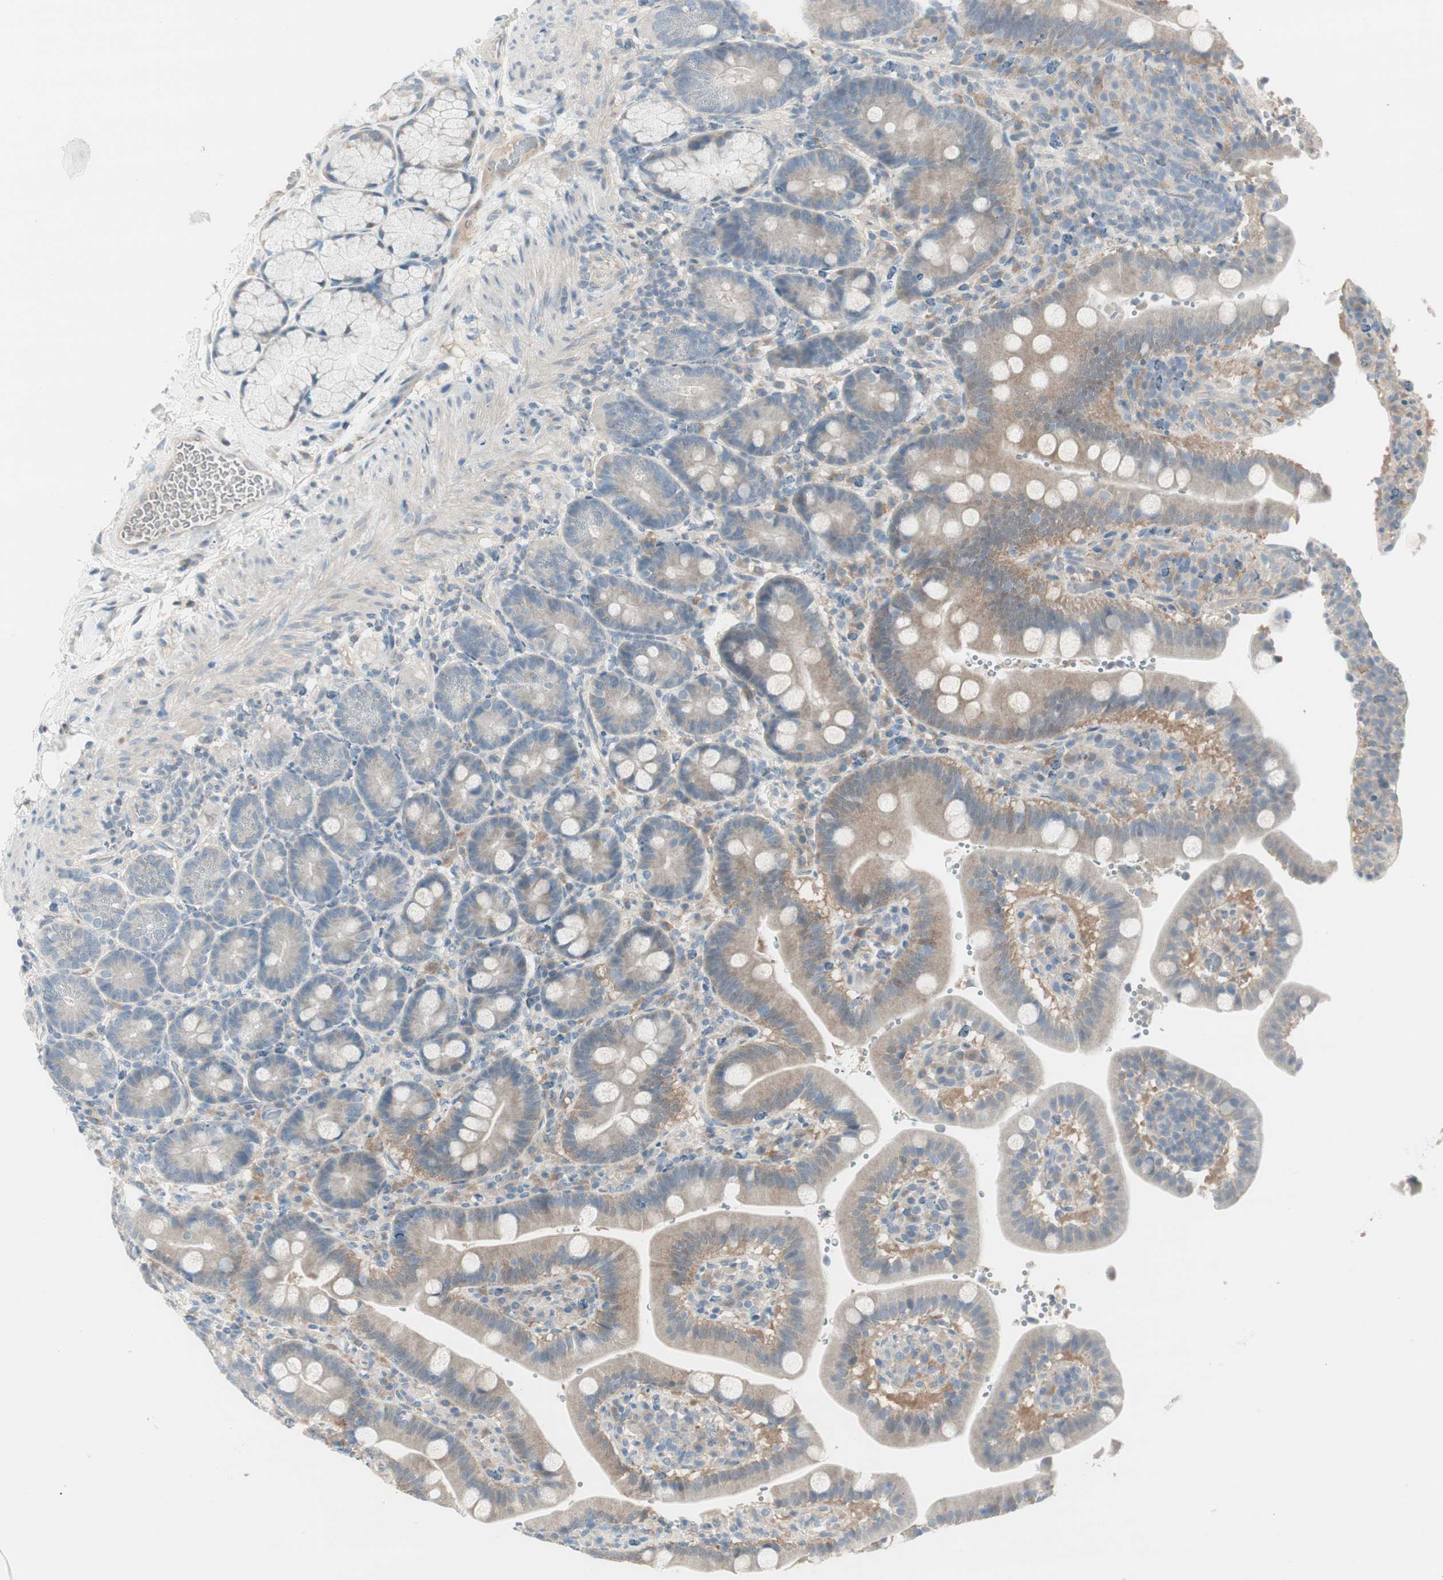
{"staining": {"intensity": "weak", "quantity": ">75%", "location": "cytoplasmic/membranous"}, "tissue": "duodenum", "cell_type": "Glandular cells", "image_type": "normal", "snomed": [{"axis": "morphology", "description": "Normal tissue, NOS"}, {"axis": "topography", "description": "Small intestine, NOS"}], "caption": "Immunohistochemistry (IHC) histopathology image of benign duodenum: duodenum stained using IHC shows low levels of weak protein expression localized specifically in the cytoplasmic/membranous of glandular cells, appearing as a cytoplasmic/membranous brown color.", "gene": "EVA1A", "patient": {"sex": "female", "age": 71}}